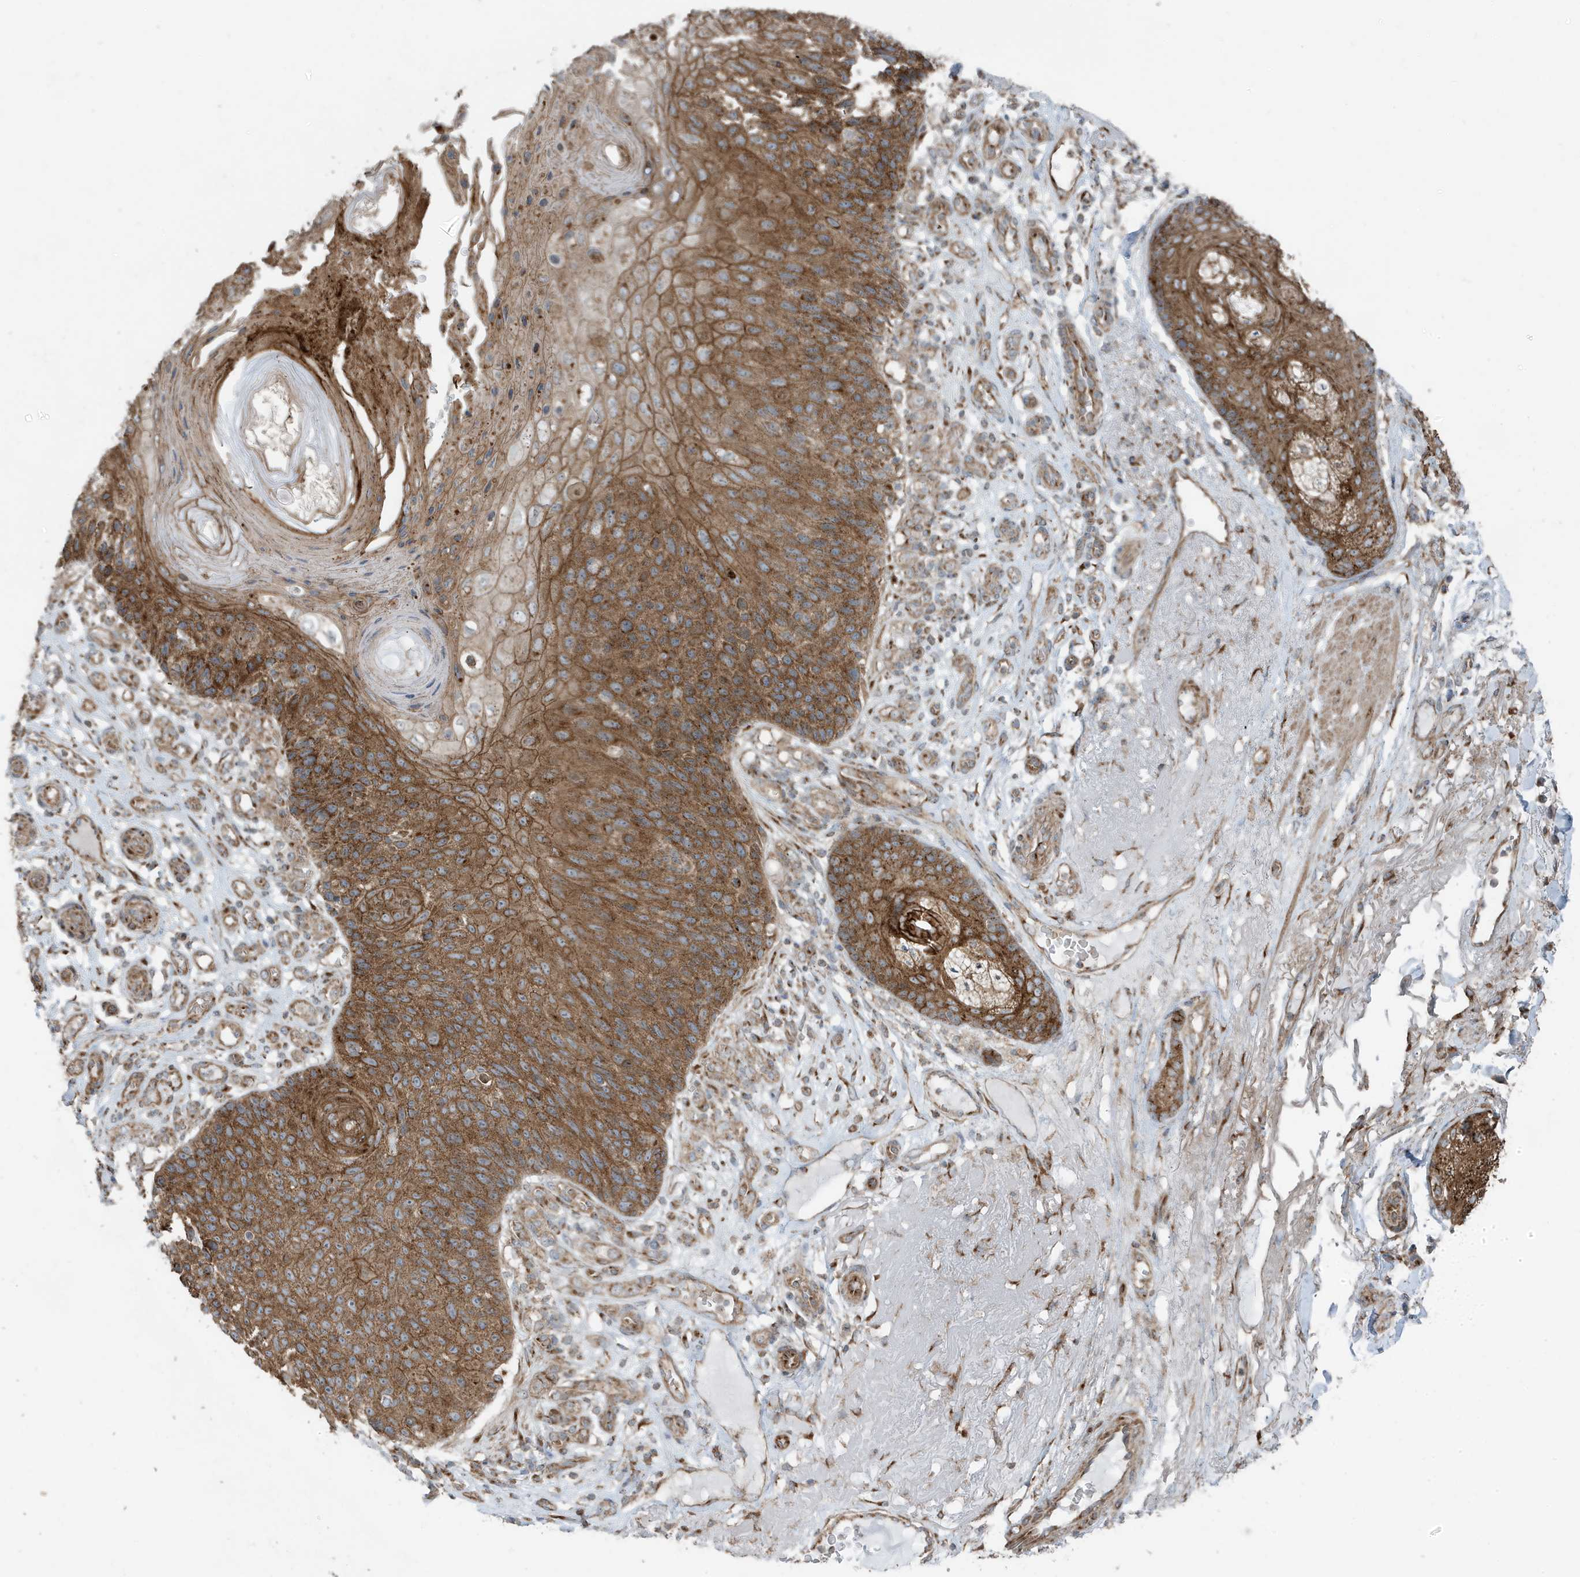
{"staining": {"intensity": "strong", "quantity": ">75%", "location": "cytoplasmic/membranous"}, "tissue": "skin cancer", "cell_type": "Tumor cells", "image_type": "cancer", "snomed": [{"axis": "morphology", "description": "Squamous cell carcinoma, NOS"}, {"axis": "topography", "description": "Skin"}], "caption": "High-magnification brightfield microscopy of skin cancer stained with DAB (3,3'-diaminobenzidine) (brown) and counterstained with hematoxylin (blue). tumor cells exhibit strong cytoplasmic/membranous positivity is seen in approximately>75% of cells. The staining is performed using DAB brown chromogen to label protein expression. The nuclei are counter-stained blue using hematoxylin.", "gene": "GOLGA4", "patient": {"sex": "female", "age": 88}}